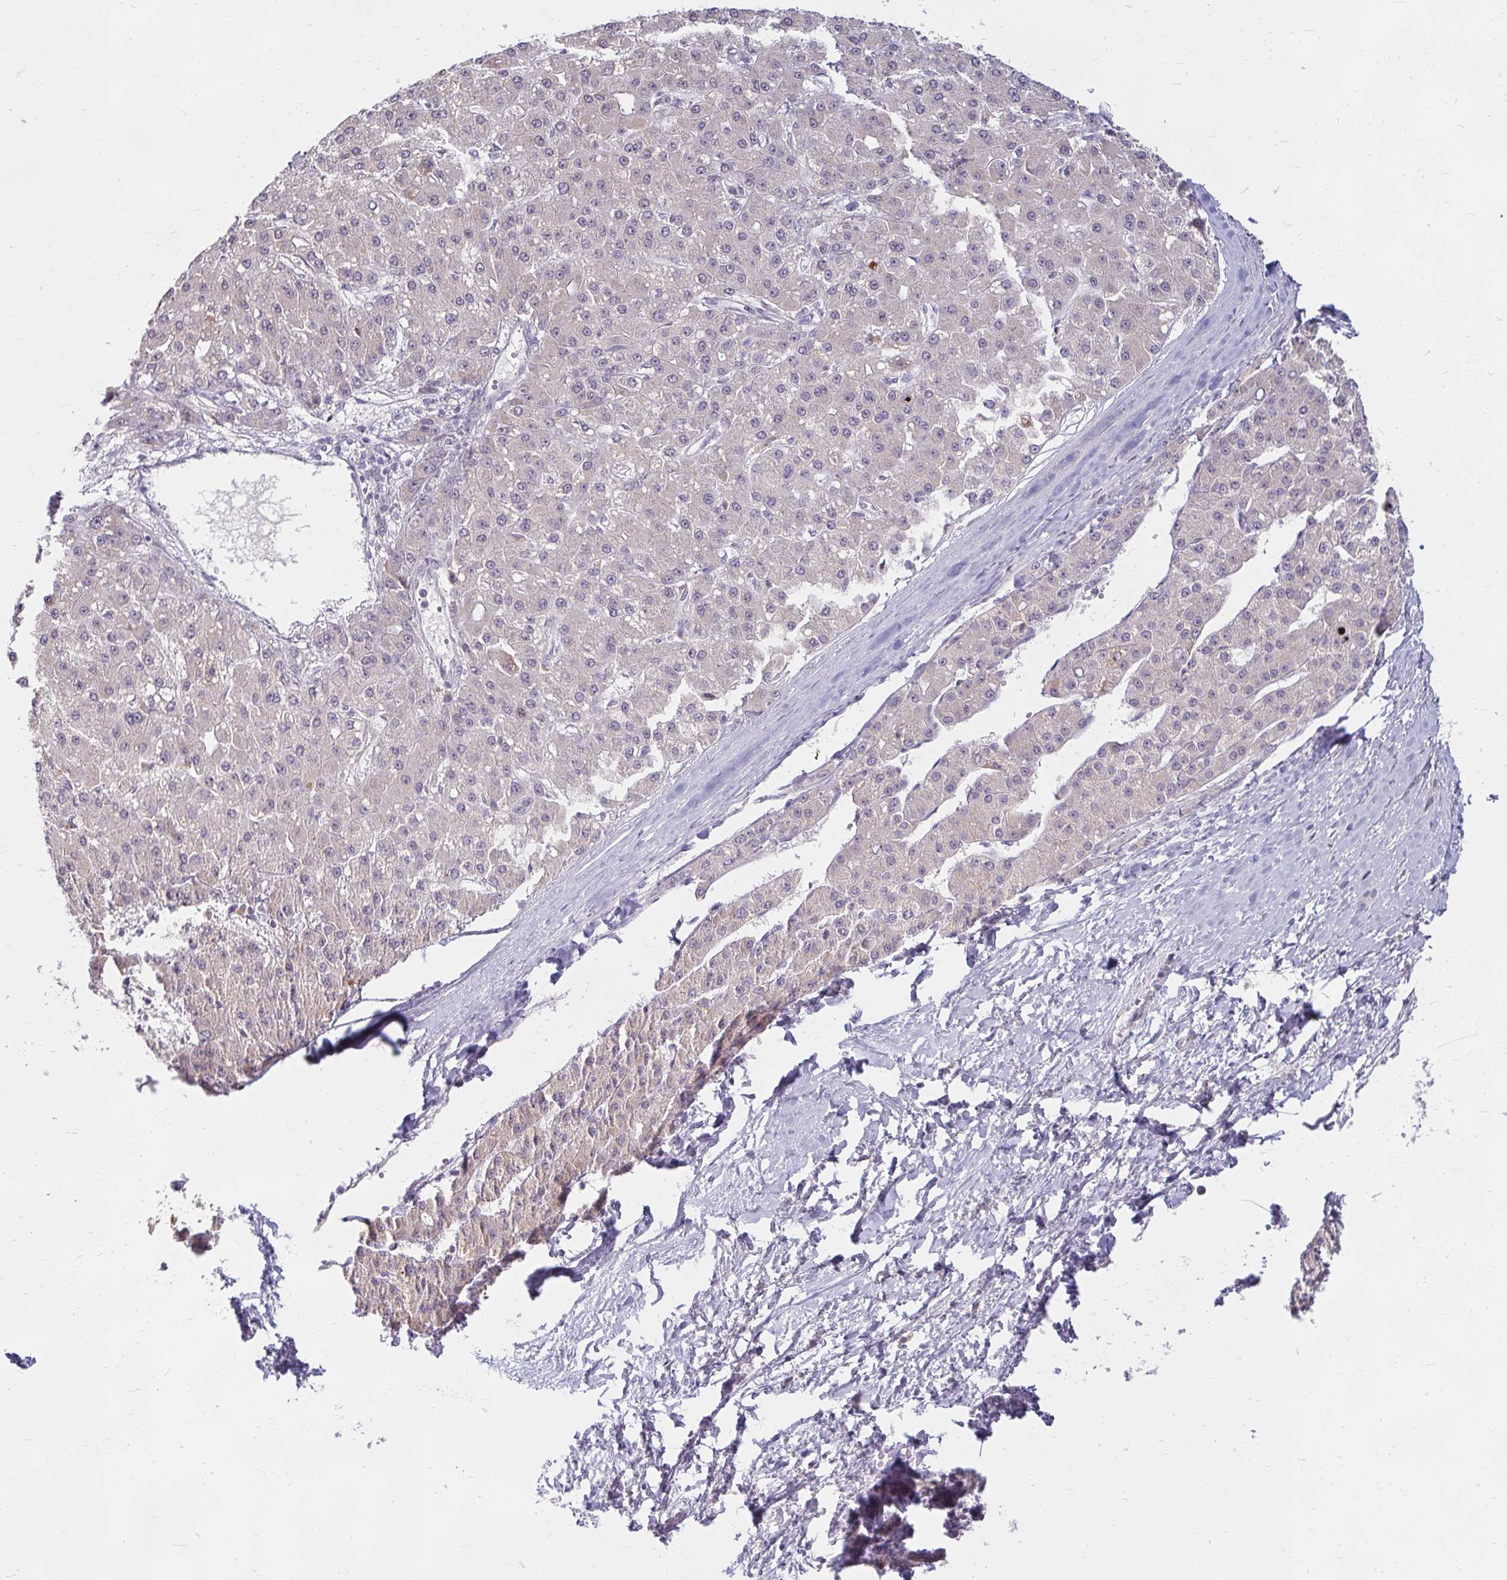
{"staining": {"intensity": "negative", "quantity": "none", "location": "none"}, "tissue": "liver cancer", "cell_type": "Tumor cells", "image_type": "cancer", "snomed": [{"axis": "morphology", "description": "Carcinoma, Hepatocellular, NOS"}, {"axis": "topography", "description": "Liver"}], "caption": "A photomicrograph of human hepatocellular carcinoma (liver) is negative for staining in tumor cells. The staining is performed using DAB (3,3'-diaminobenzidine) brown chromogen with nuclei counter-stained in using hematoxylin.", "gene": "DDN", "patient": {"sex": "male", "age": 67}}